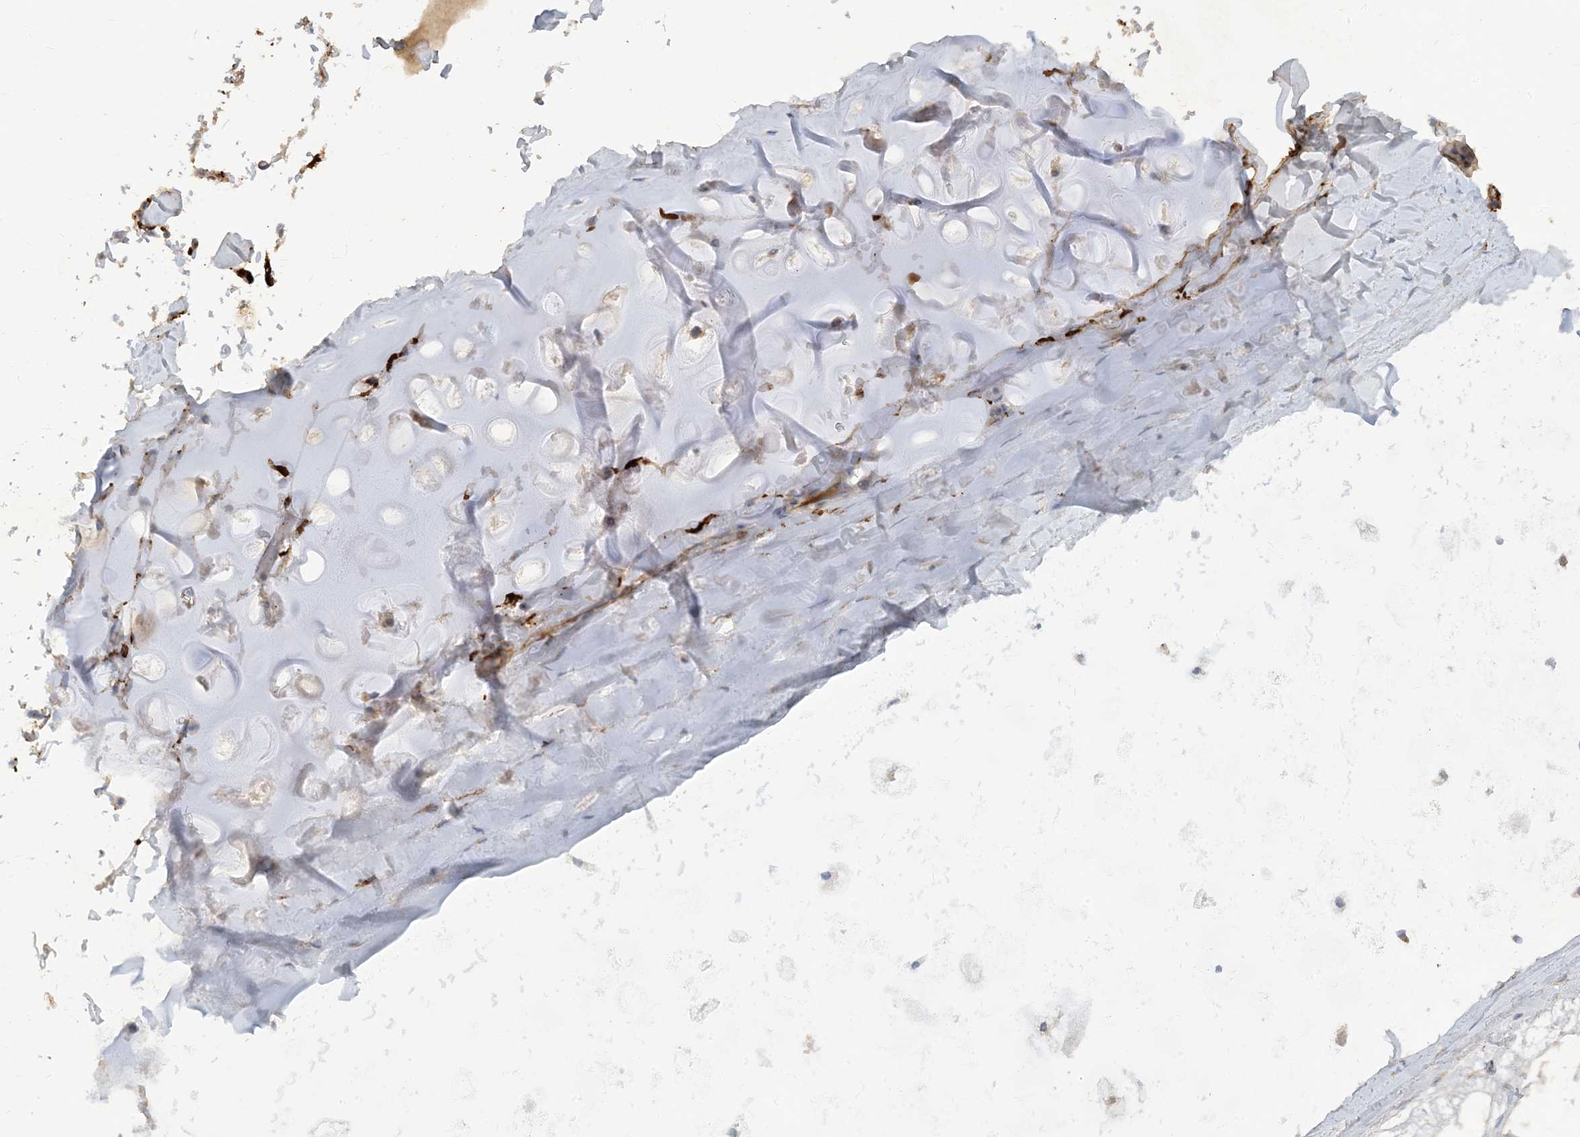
{"staining": {"intensity": "negative", "quantity": "none", "location": "none"}, "tissue": "adipose tissue", "cell_type": "Adipocytes", "image_type": "normal", "snomed": [{"axis": "morphology", "description": "Normal tissue, NOS"}, {"axis": "topography", "description": "Bronchus"}], "caption": "Immunohistochemical staining of benign human adipose tissue displays no significant expression in adipocytes.", "gene": "PEAR1", "patient": {"sex": "male", "age": 66}}